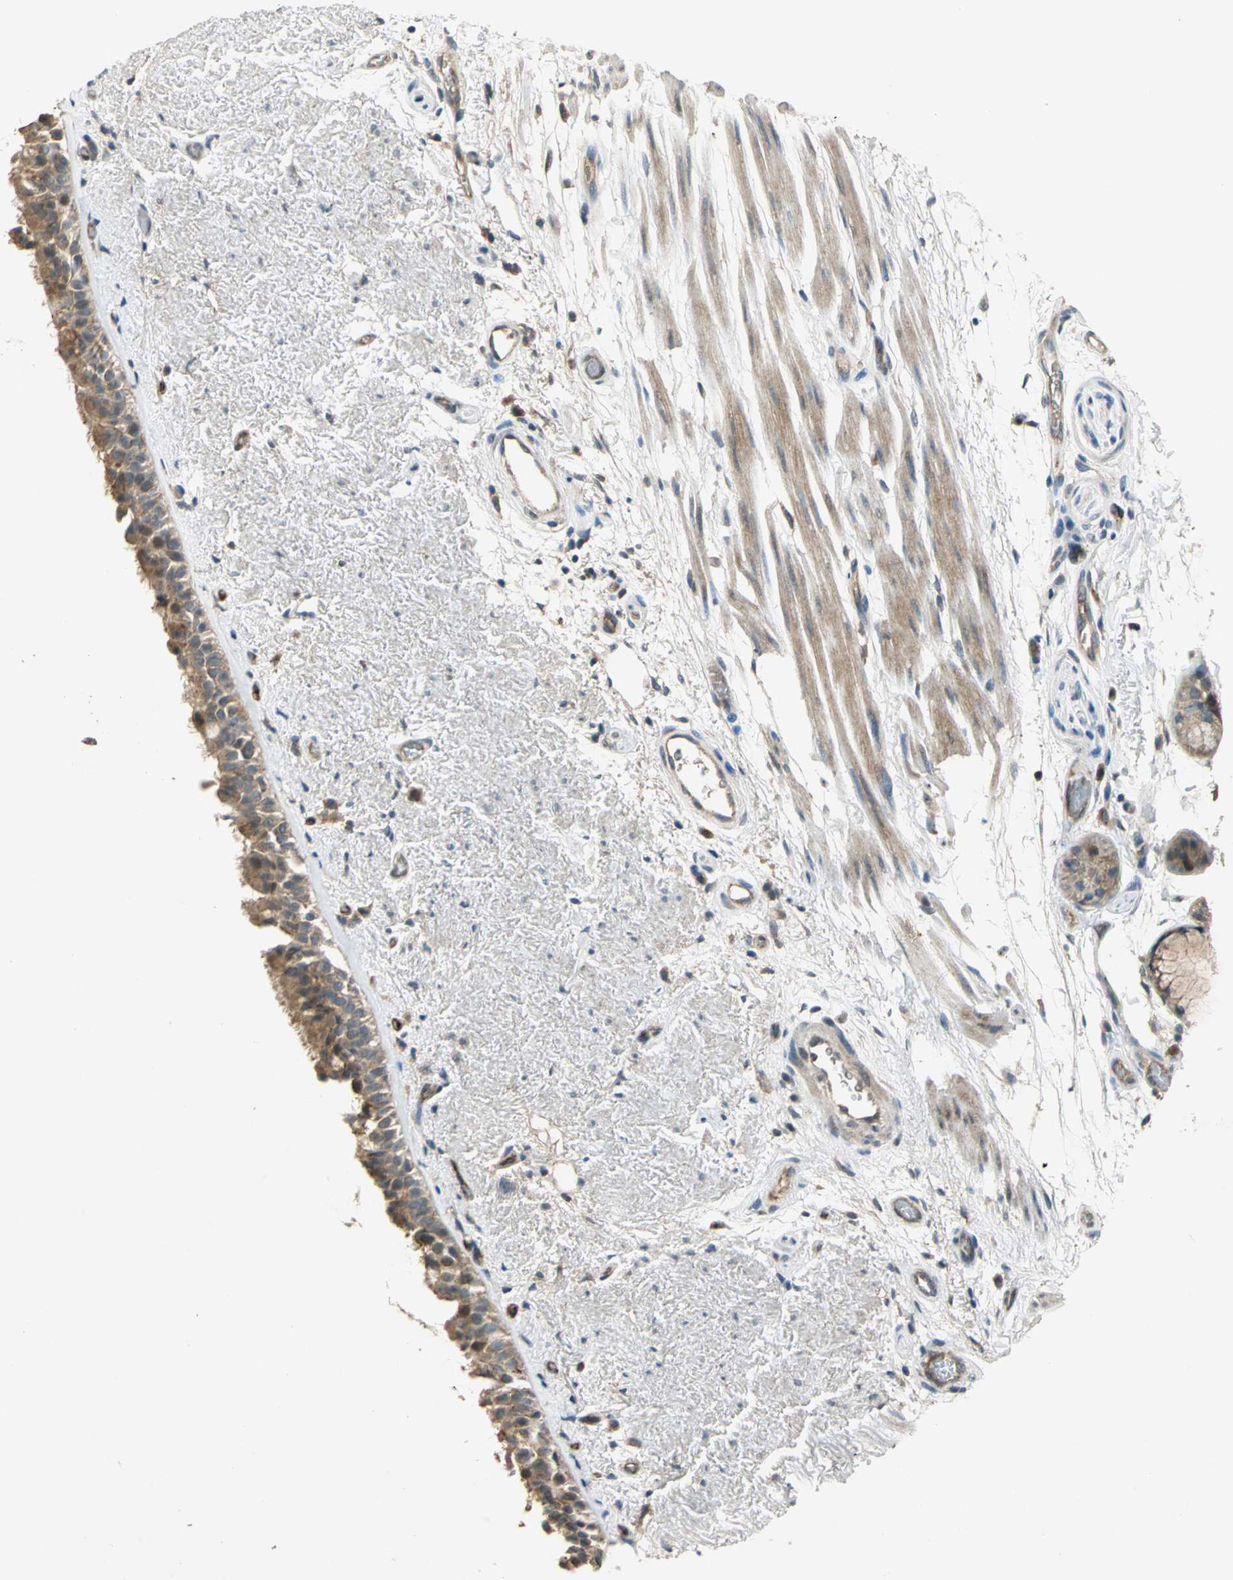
{"staining": {"intensity": "strong", "quantity": ">75%", "location": "cytoplasmic/membranous"}, "tissue": "bronchus", "cell_type": "Respiratory epithelial cells", "image_type": "normal", "snomed": [{"axis": "morphology", "description": "Normal tissue, NOS"}, {"axis": "topography", "description": "Bronchus"}], "caption": "Immunohistochemical staining of normal bronchus displays >75% levels of strong cytoplasmic/membranous protein positivity in about >75% of respiratory epithelial cells.", "gene": "EMCN", "patient": {"sex": "female", "age": 54}}